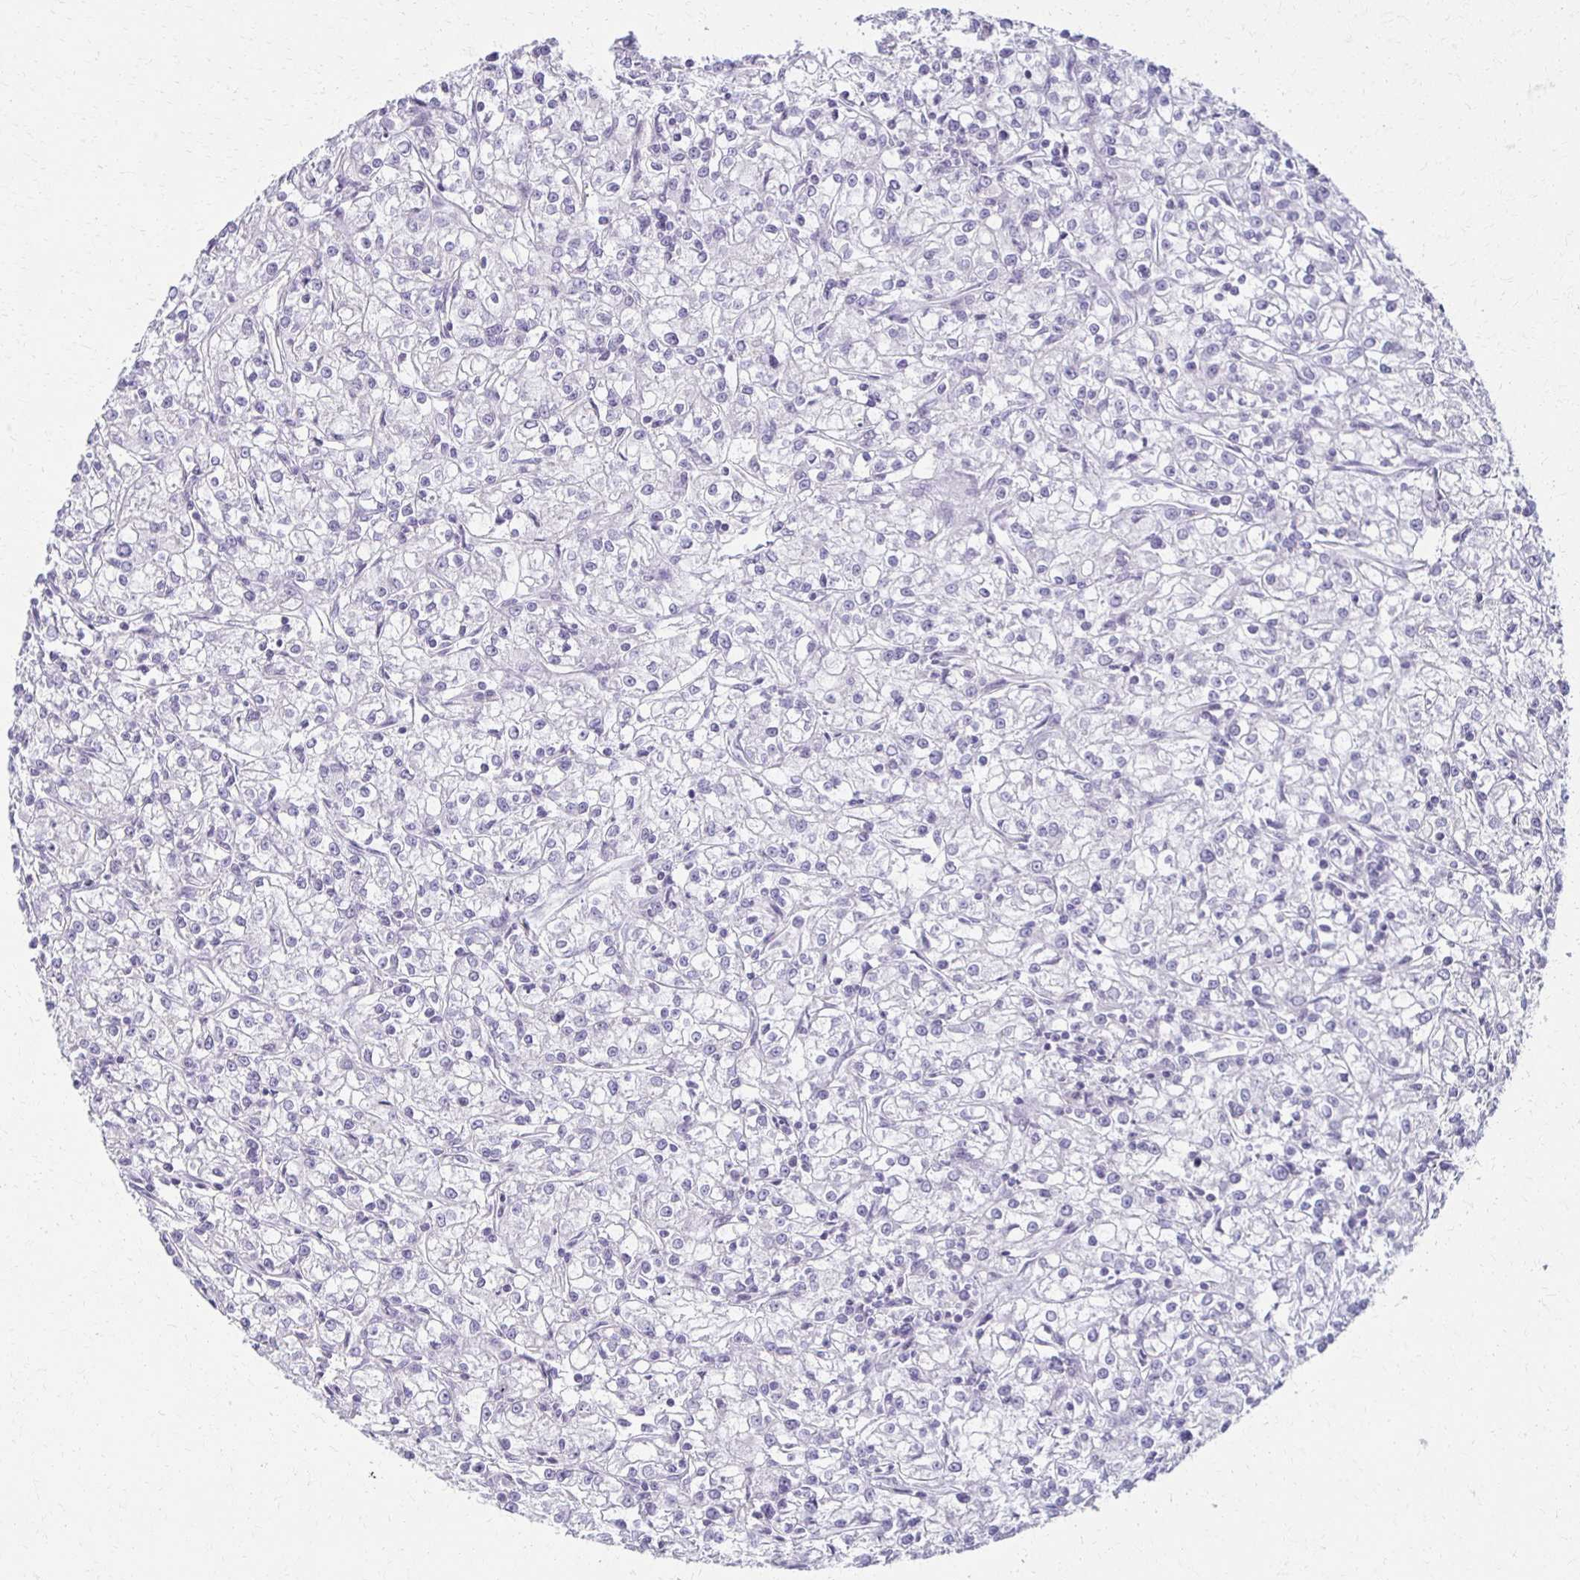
{"staining": {"intensity": "negative", "quantity": "none", "location": "none"}, "tissue": "renal cancer", "cell_type": "Tumor cells", "image_type": "cancer", "snomed": [{"axis": "morphology", "description": "Adenocarcinoma, NOS"}, {"axis": "topography", "description": "Kidney"}], "caption": "Immunohistochemistry (IHC) micrograph of renal cancer stained for a protein (brown), which exhibits no staining in tumor cells.", "gene": "FOXO4", "patient": {"sex": "female", "age": 59}}